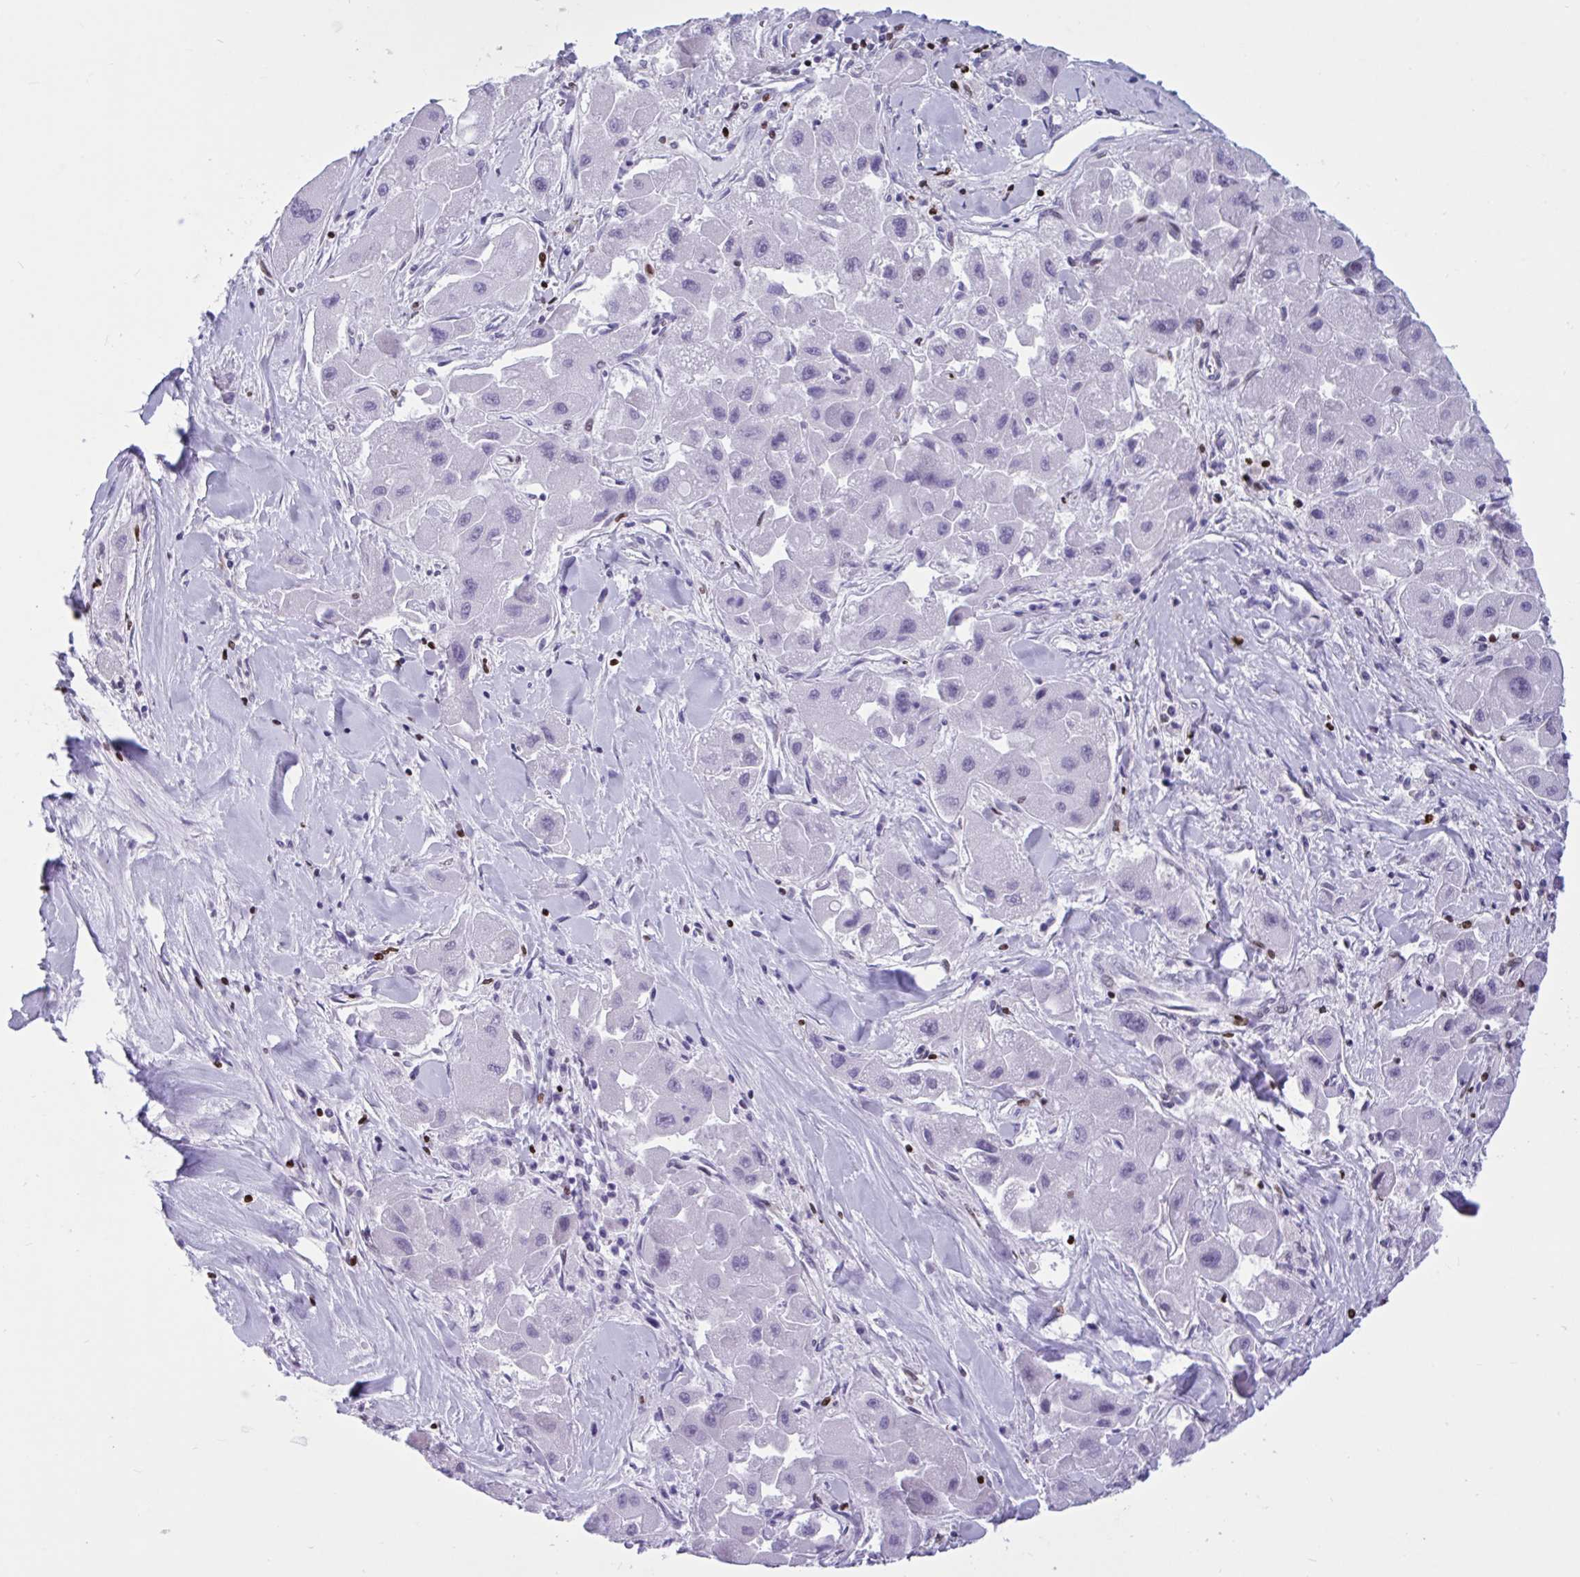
{"staining": {"intensity": "negative", "quantity": "none", "location": "none"}, "tissue": "liver cancer", "cell_type": "Tumor cells", "image_type": "cancer", "snomed": [{"axis": "morphology", "description": "Carcinoma, Hepatocellular, NOS"}, {"axis": "topography", "description": "Liver"}], "caption": "Human liver hepatocellular carcinoma stained for a protein using immunohistochemistry displays no staining in tumor cells.", "gene": "HMGB2", "patient": {"sex": "male", "age": 24}}